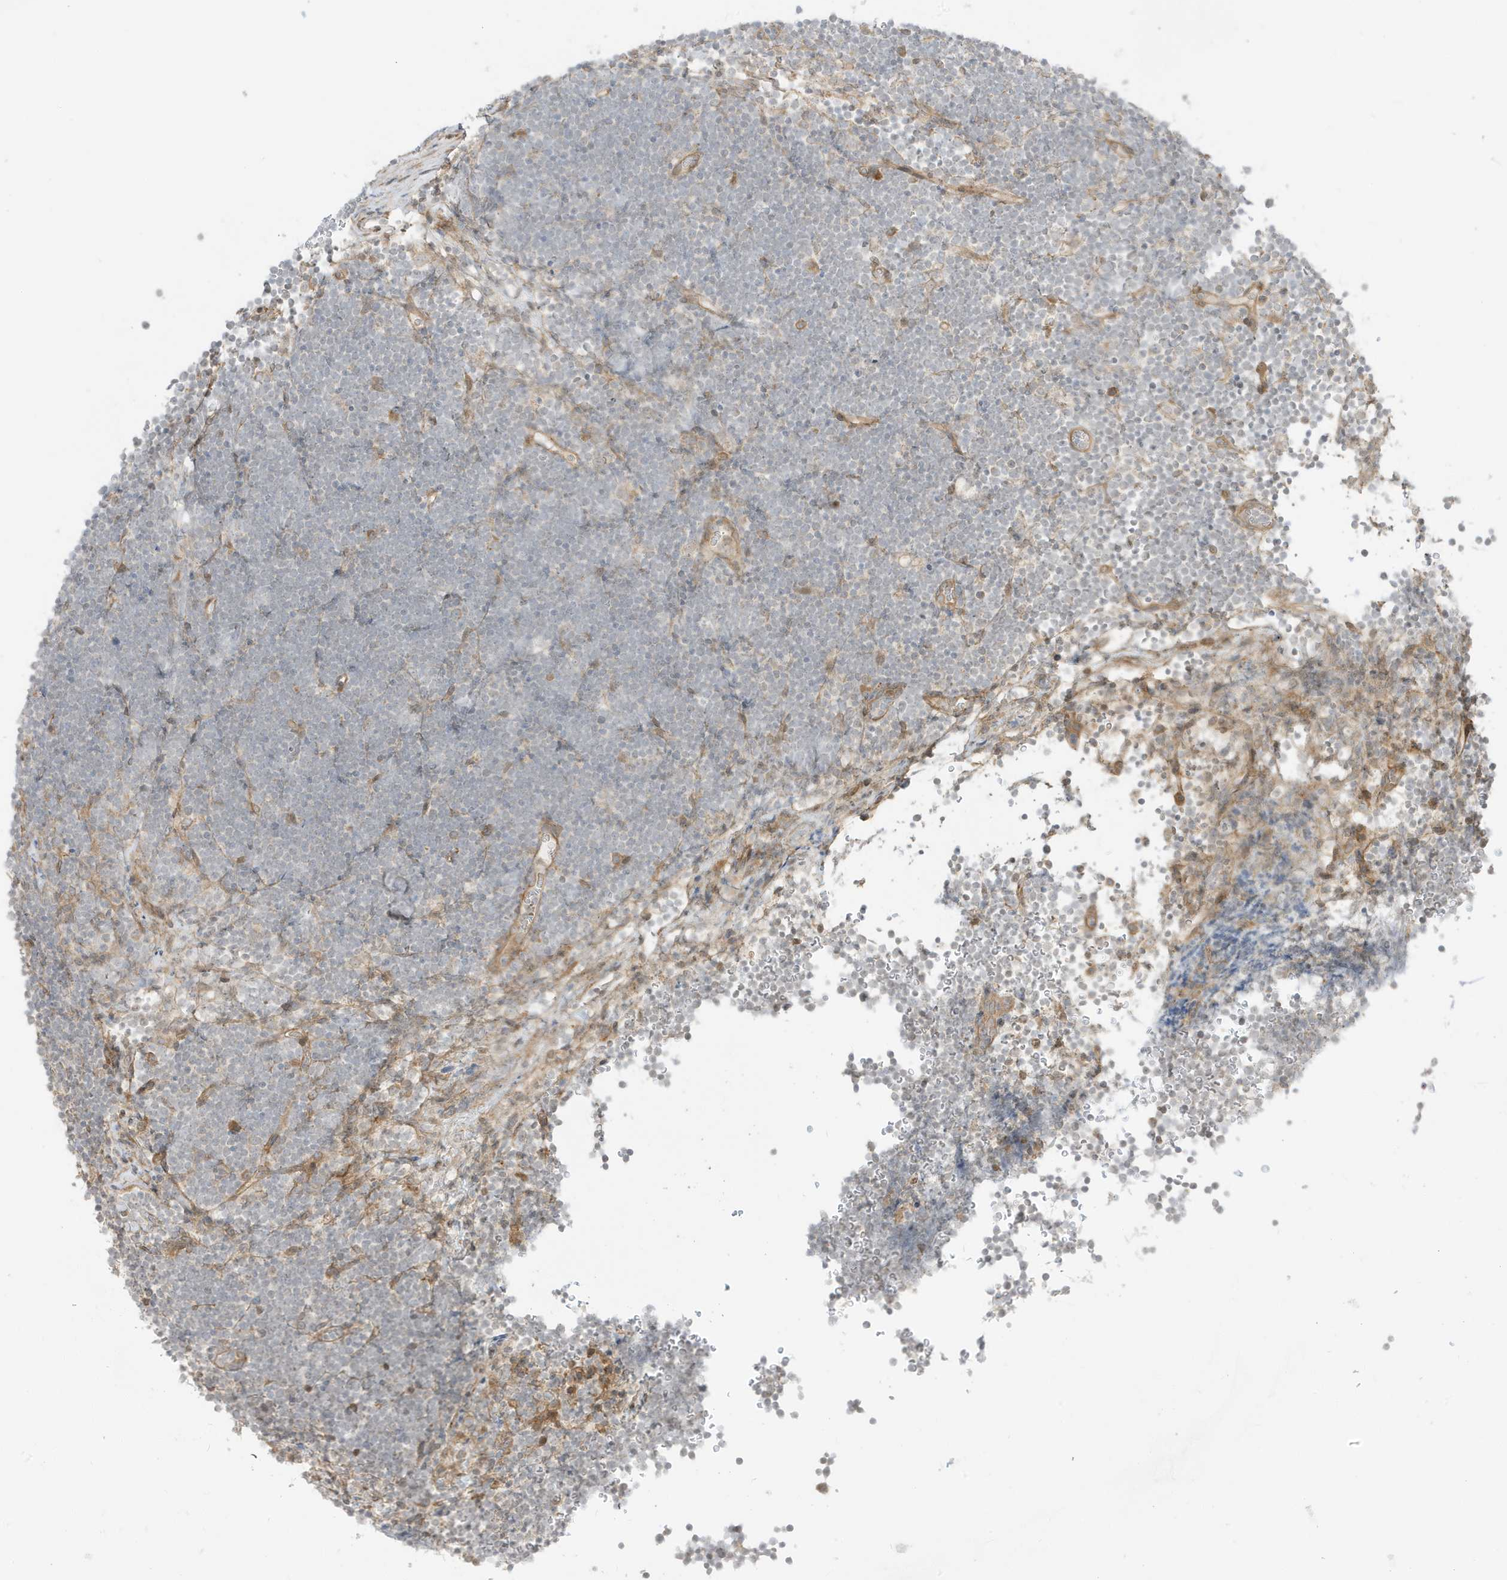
{"staining": {"intensity": "negative", "quantity": "none", "location": "none"}, "tissue": "lymphoma", "cell_type": "Tumor cells", "image_type": "cancer", "snomed": [{"axis": "morphology", "description": "Malignant lymphoma, non-Hodgkin's type, High grade"}, {"axis": "topography", "description": "Lymph node"}], "caption": "Tumor cells show no significant protein positivity in high-grade malignant lymphoma, non-Hodgkin's type.", "gene": "SCARF2", "patient": {"sex": "male", "age": 13}}